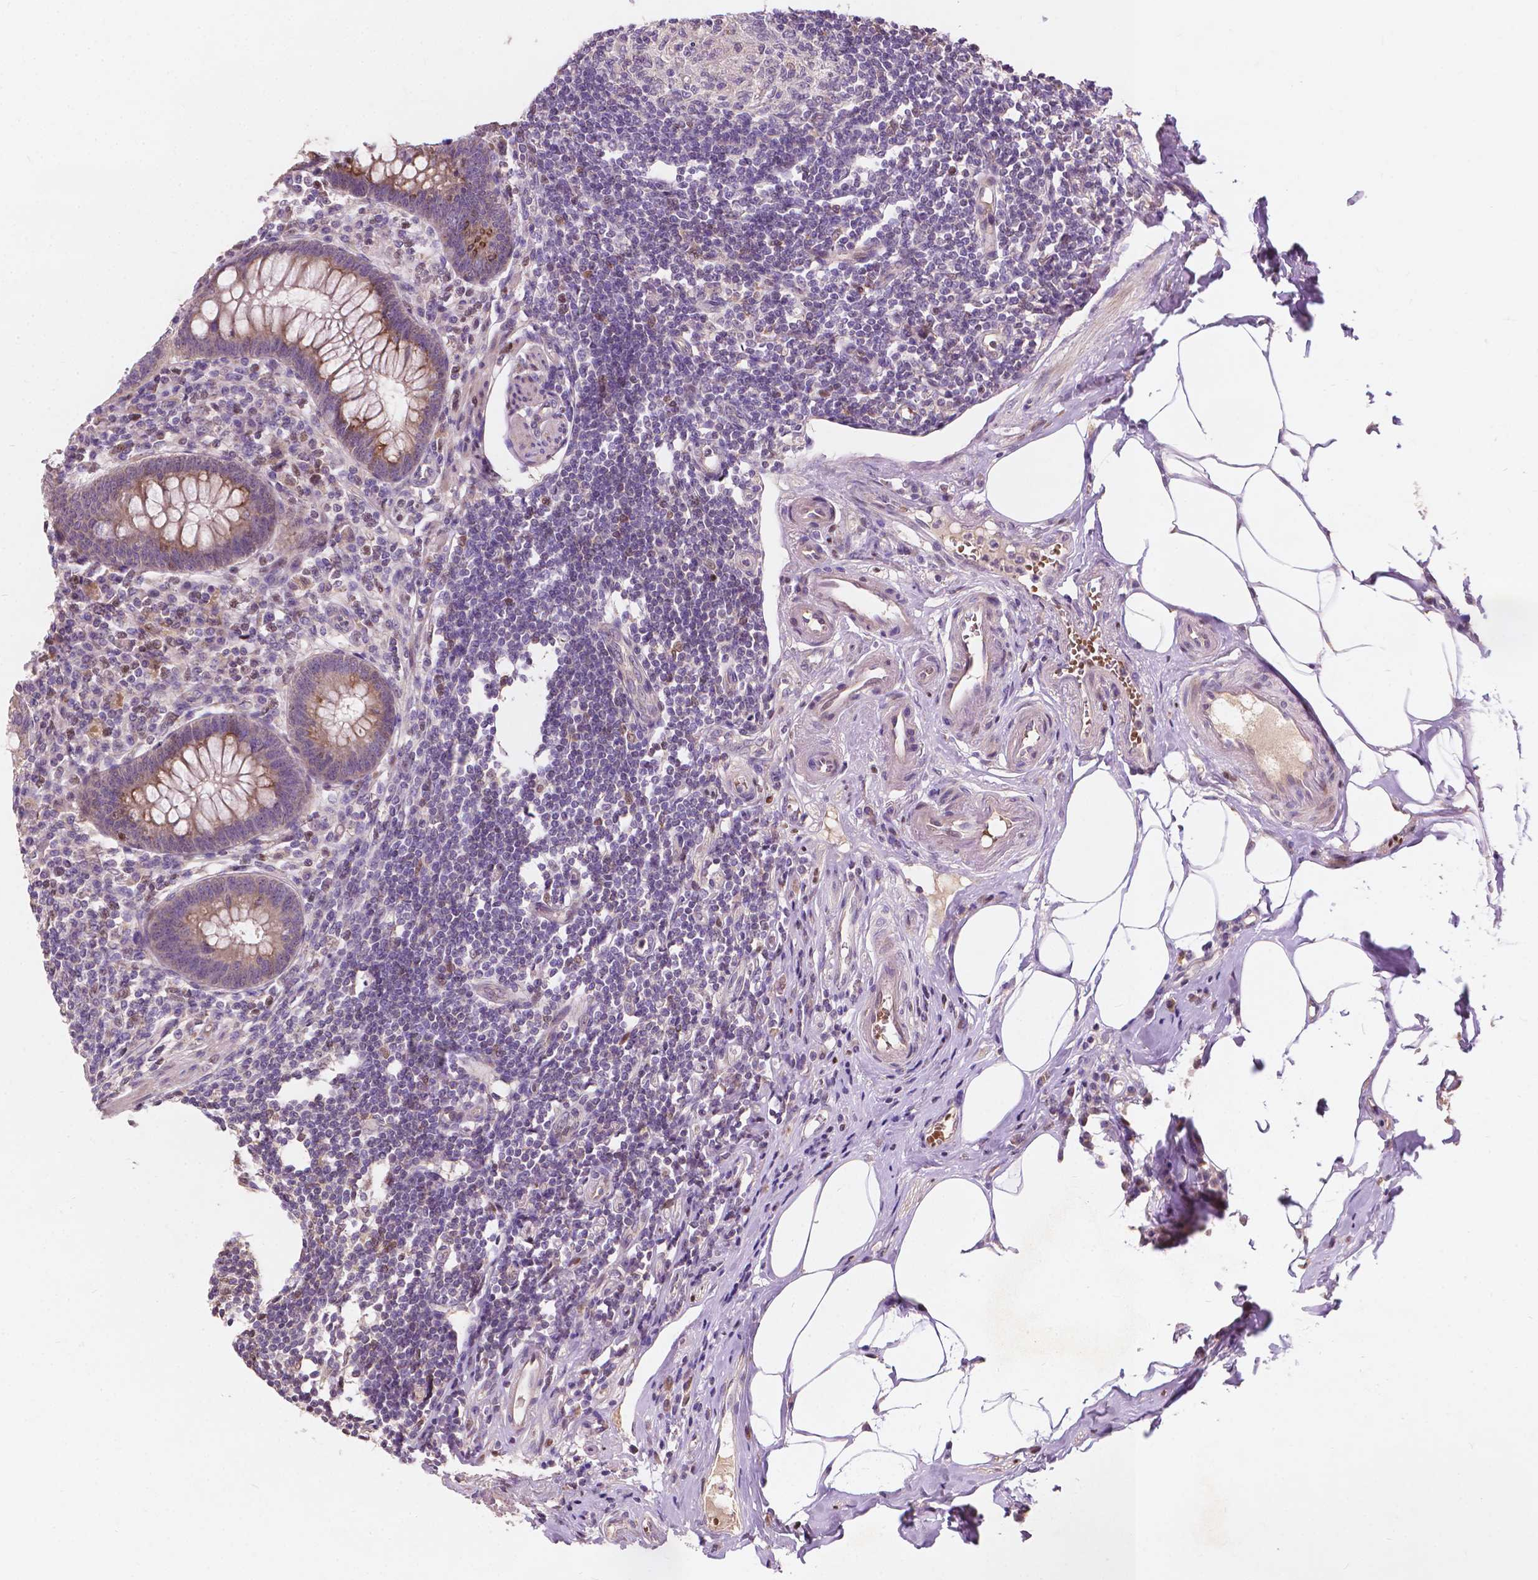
{"staining": {"intensity": "moderate", "quantity": ">75%", "location": "cytoplasmic/membranous"}, "tissue": "appendix", "cell_type": "Glandular cells", "image_type": "normal", "snomed": [{"axis": "morphology", "description": "Normal tissue, NOS"}, {"axis": "topography", "description": "Appendix"}], "caption": "Appendix stained for a protein (brown) exhibits moderate cytoplasmic/membranous positive positivity in about >75% of glandular cells.", "gene": "DUSP16", "patient": {"sex": "female", "age": 57}}